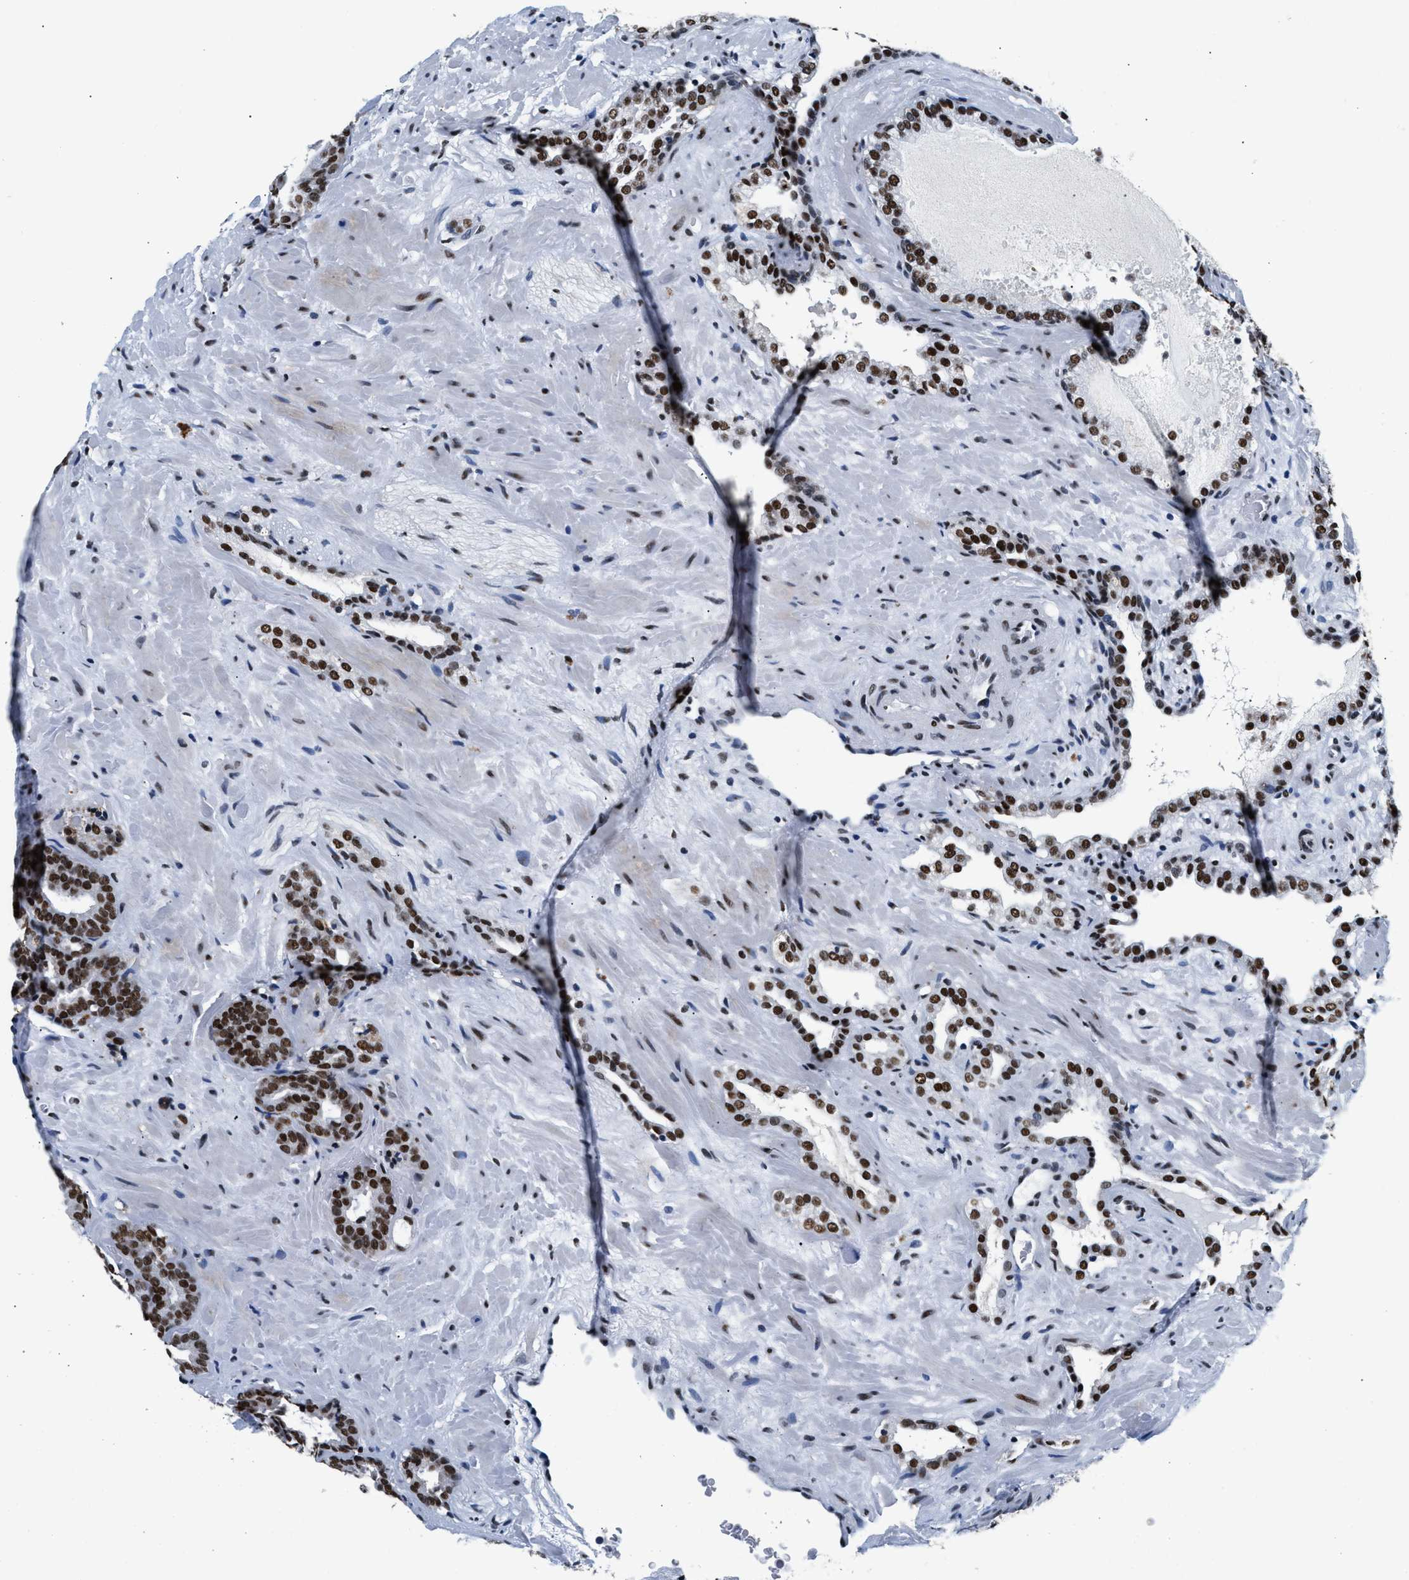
{"staining": {"intensity": "strong", "quantity": ">75%", "location": "nuclear"}, "tissue": "prostate cancer", "cell_type": "Tumor cells", "image_type": "cancer", "snomed": [{"axis": "morphology", "description": "Adenocarcinoma, Low grade"}, {"axis": "topography", "description": "Prostate"}], "caption": "Human adenocarcinoma (low-grade) (prostate) stained with a protein marker exhibits strong staining in tumor cells.", "gene": "RAD50", "patient": {"sex": "male", "age": 63}}